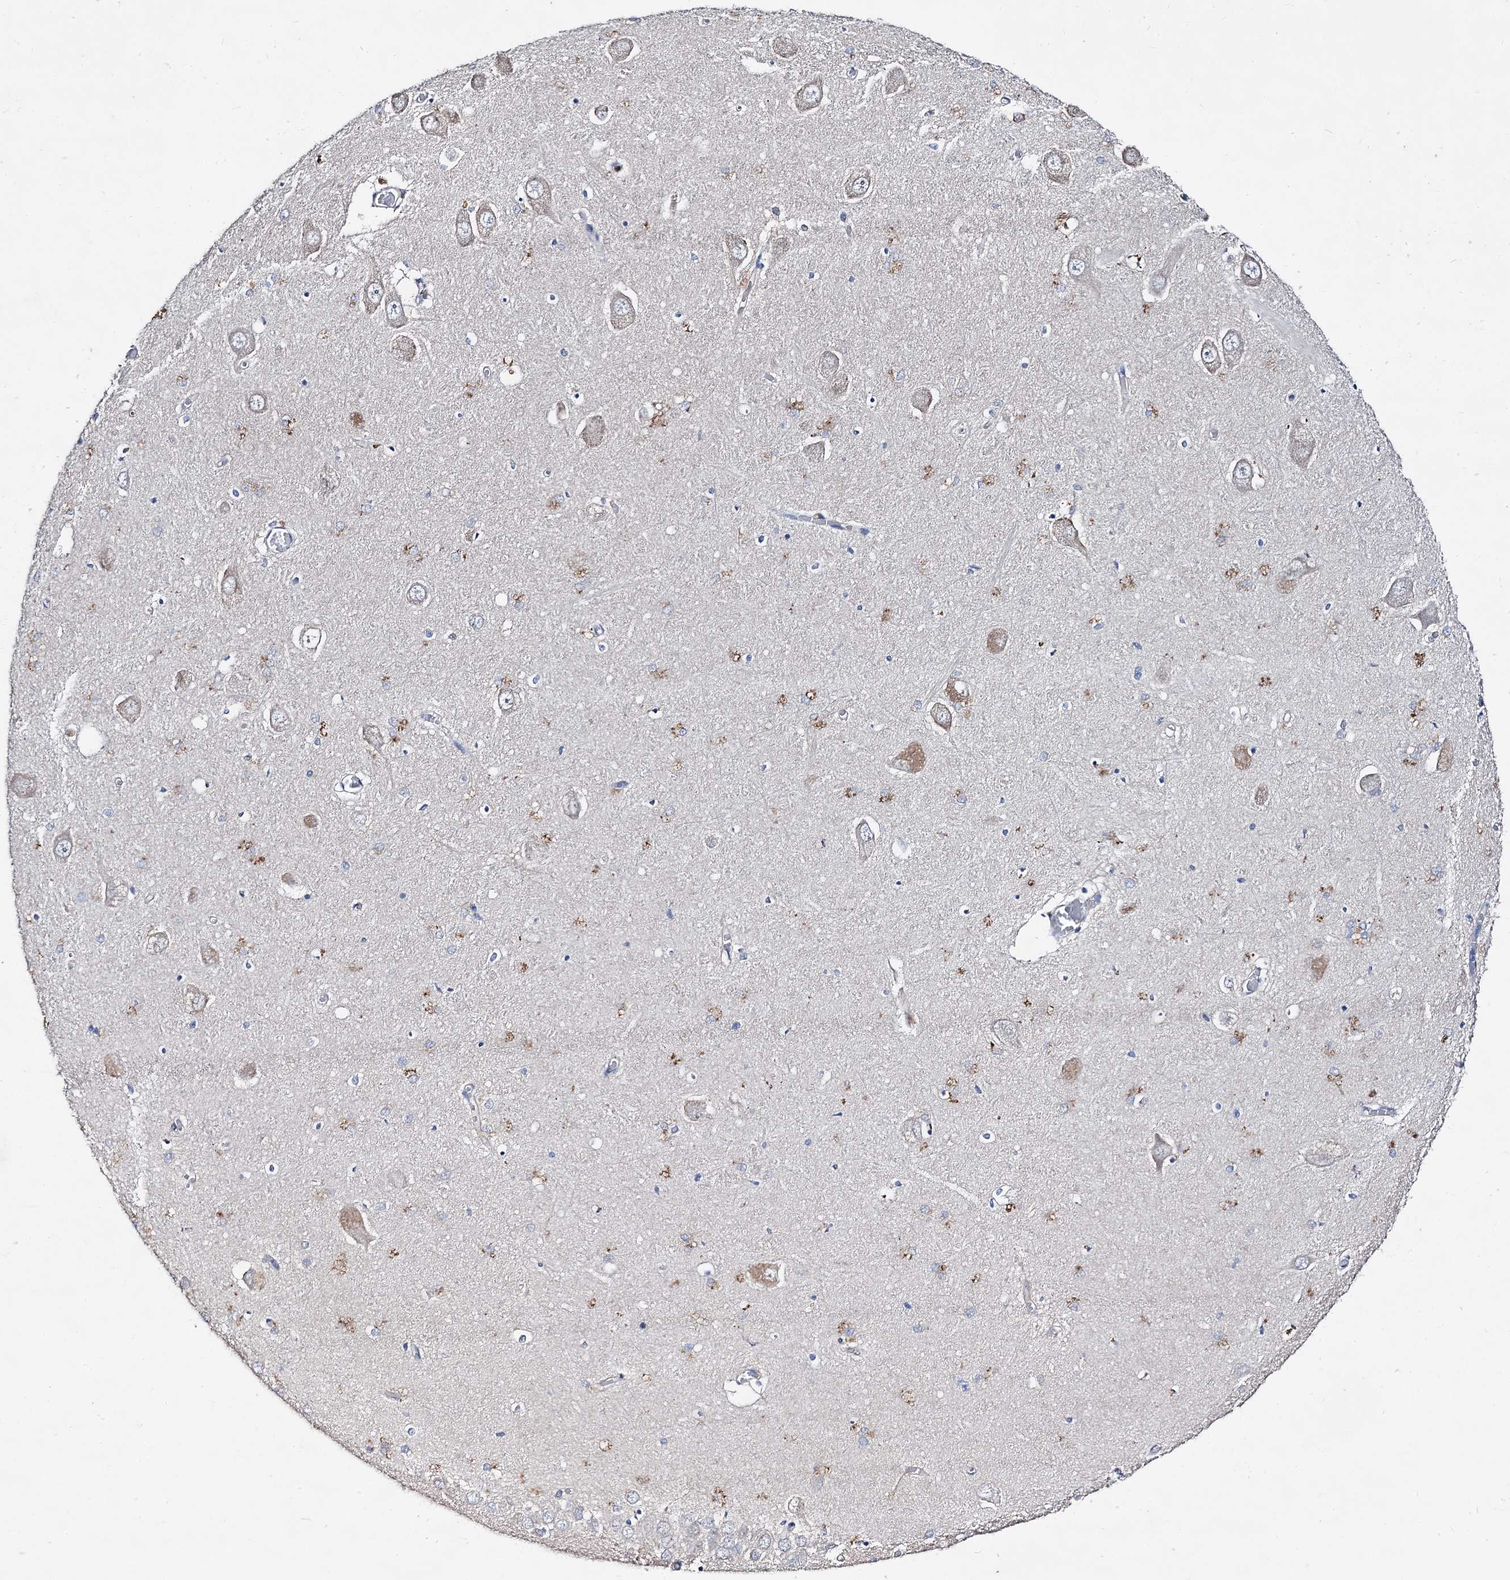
{"staining": {"intensity": "negative", "quantity": "none", "location": "none"}, "tissue": "hippocampus", "cell_type": "Glial cells", "image_type": "normal", "snomed": [{"axis": "morphology", "description": "Normal tissue, NOS"}, {"axis": "topography", "description": "Hippocampus"}], "caption": "IHC photomicrograph of normal hippocampus: hippocampus stained with DAB (3,3'-diaminobenzidine) exhibits no significant protein staining in glial cells.", "gene": "HVCN1", "patient": {"sex": "male", "age": 70}}